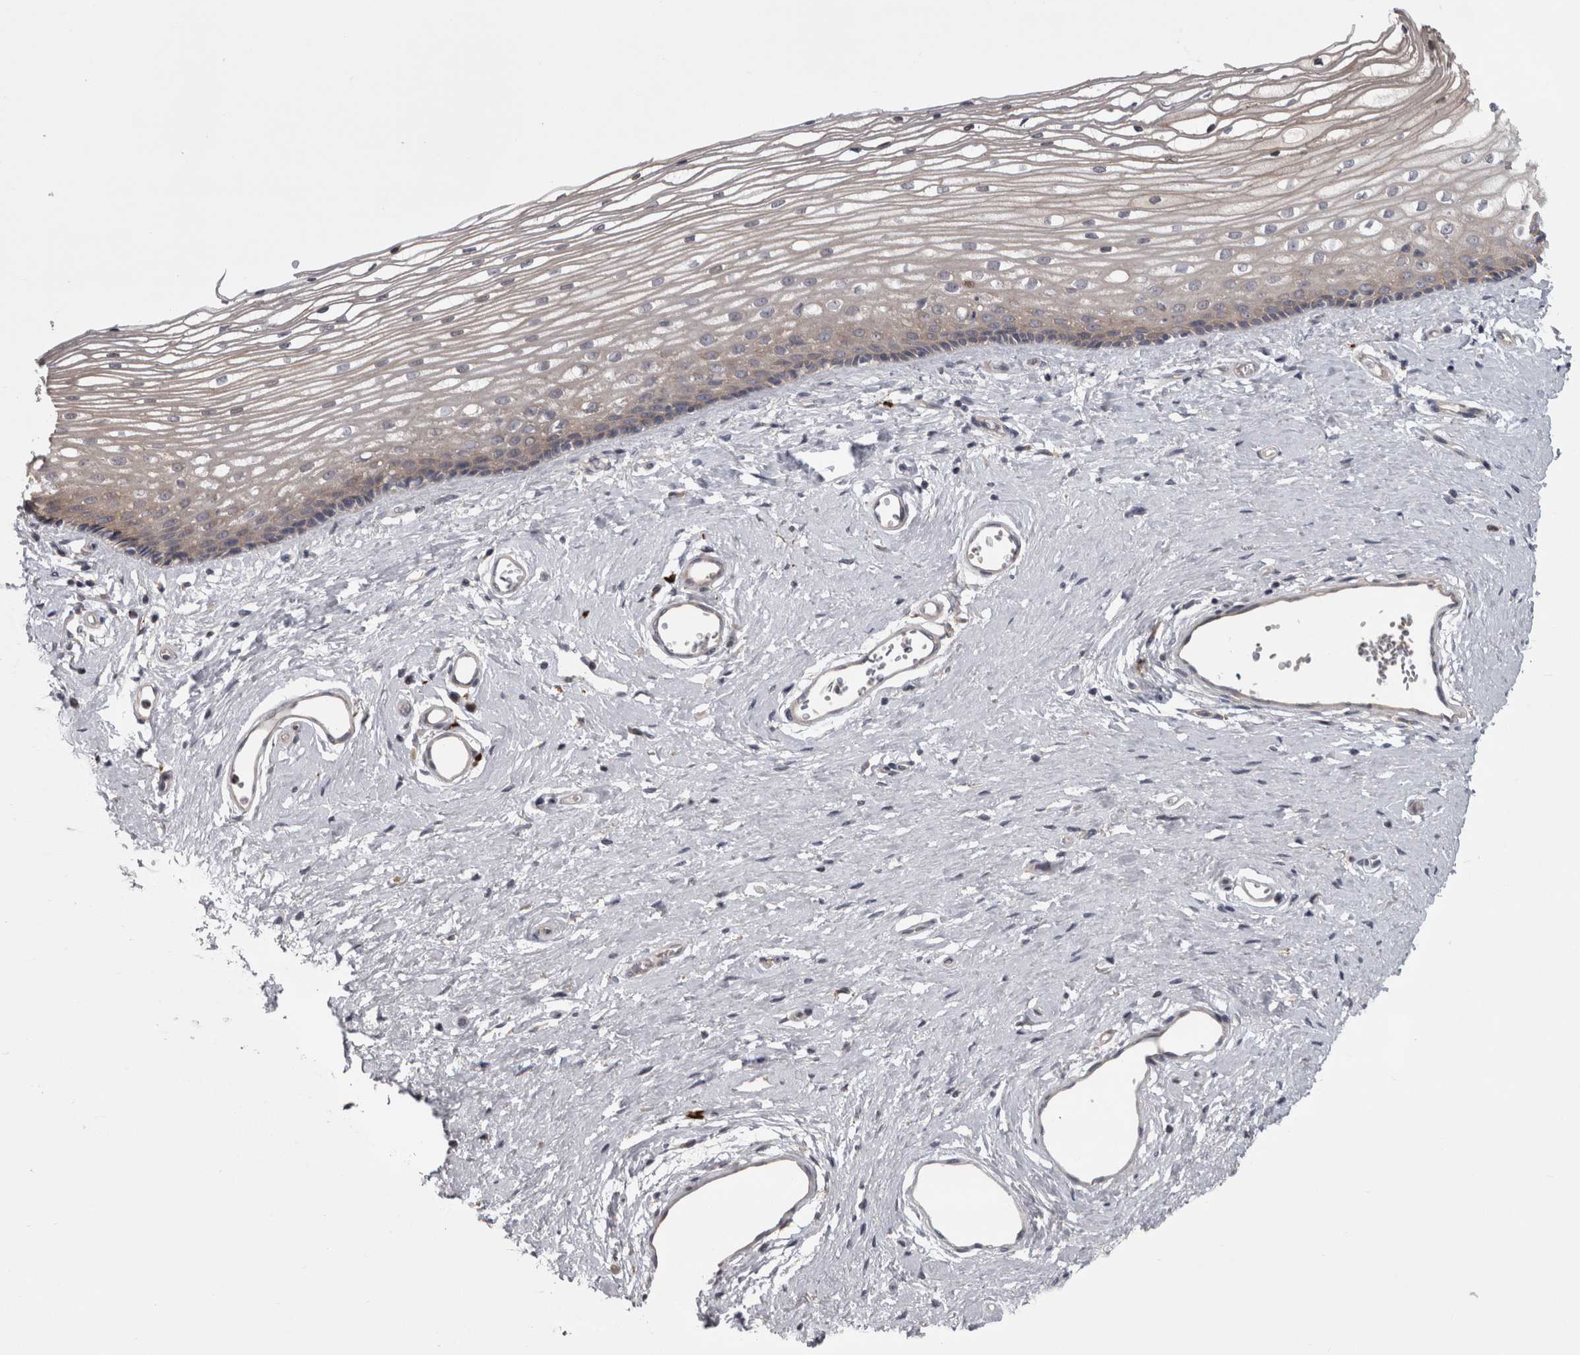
{"staining": {"intensity": "weak", "quantity": "25%-75%", "location": "cytoplasmic/membranous"}, "tissue": "vagina", "cell_type": "Squamous epithelial cells", "image_type": "normal", "snomed": [{"axis": "morphology", "description": "Normal tissue, NOS"}, {"axis": "topography", "description": "Vagina"}], "caption": "About 25%-75% of squamous epithelial cells in unremarkable vagina reveal weak cytoplasmic/membranous protein positivity as visualized by brown immunohistochemical staining.", "gene": "PRKCI", "patient": {"sex": "female", "age": 46}}